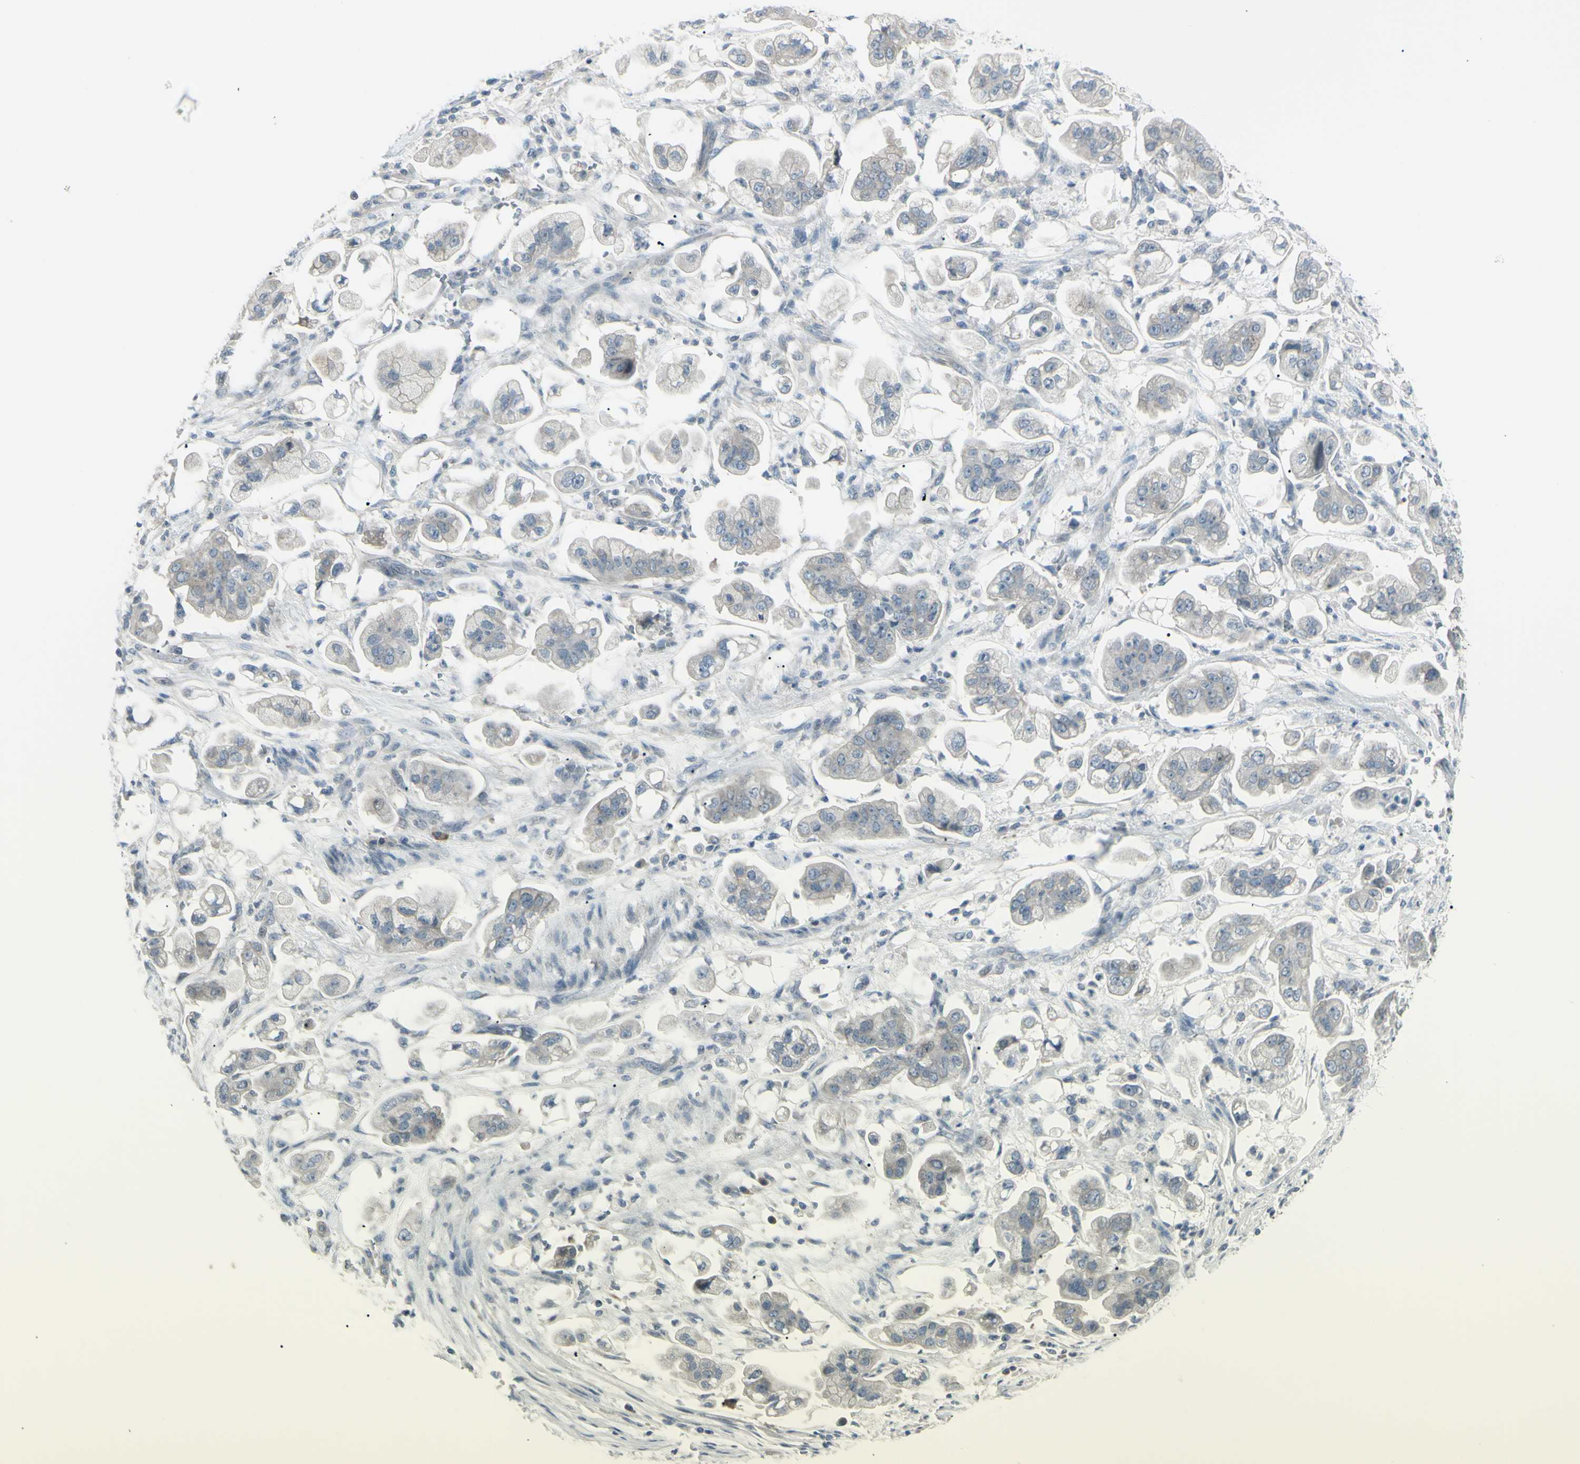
{"staining": {"intensity": "weak", "quantity": ">75%", "location": "cytoplasmic/membranous"}, "tissue": "stomach cancer", "cell_type": "Tumor cells", "image_type": "cancer", "snomed": [{"axis": "morphology", "description": "Adenocarcinoma, NOS"}, {"axis": "topography", "description": "Stomach"}], "caption": "Immunohistochemistry of stomach cancer (adenocarcinoma) exhibits low levels of weak cytoplasmic/membranous staining in approximately >75% of tumor cells. (DAB IHC with brightfield microscopy, high magnification).", "gene": "SH3GL2", "patient": {"sex": "male", "age": 62}}